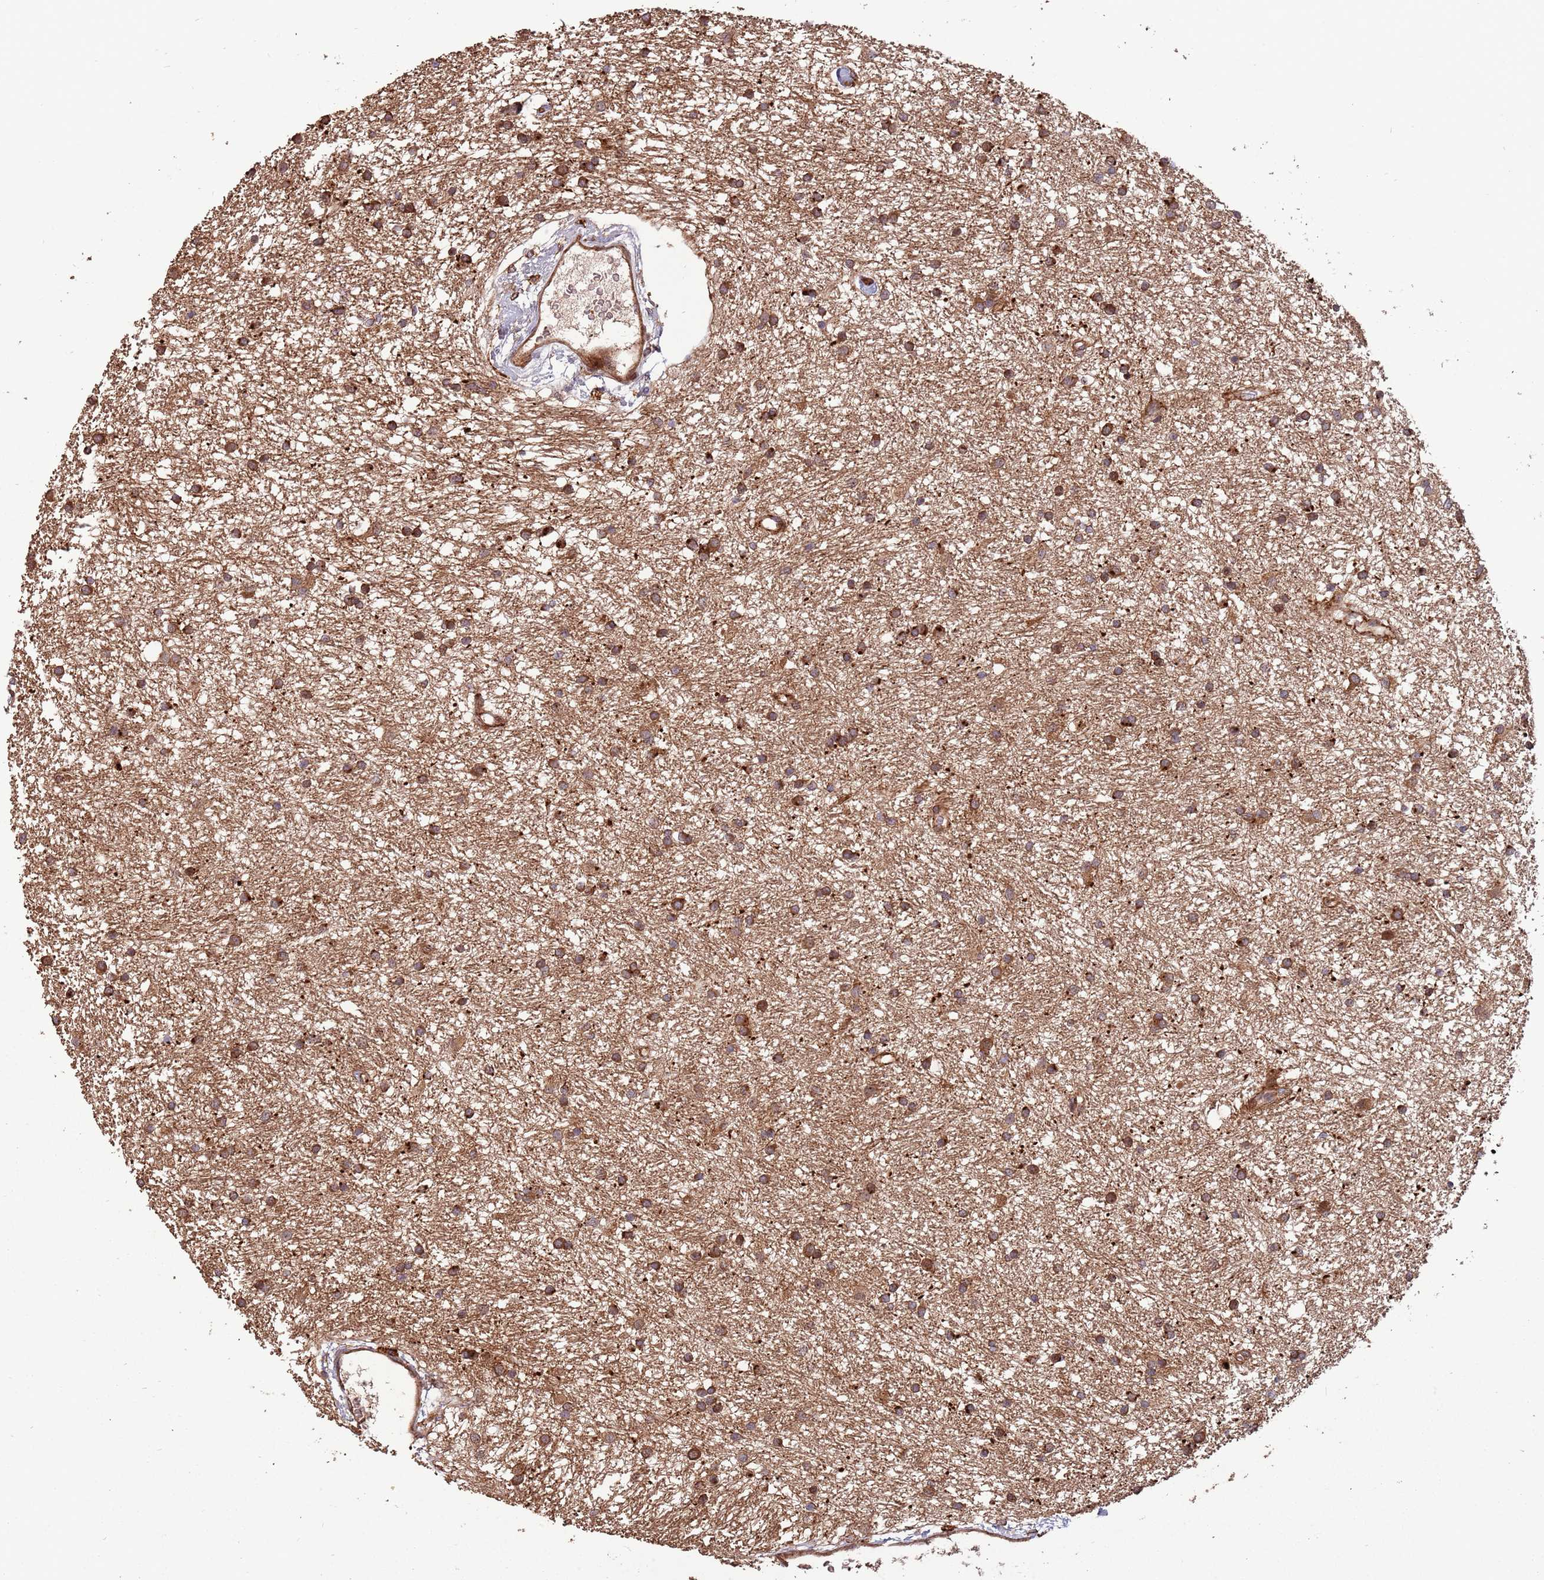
{"staining": {"intensity": "moderate", "quantity": ">75%", "location": "cytoplasmic/membranous"}, "tissue": "glioma", "cell_type": "Tumor cells", "image_type": "cancer", "snomed": [{"axis": "morphology", "description": "Glioma, malignant, High grade"}, {"axis": "topography", "description": "Brain"}], "caption": "Glioma was stained to show a protein in brown. There is medium levels of moderate cytoplasmic/membranous expression in approximately >75% of tumor cells. (DAB = brown stain, brightfield microscopy at high magnification).", "gene": "ZNF428", "patient": {"sex": "male", "age": 77}}